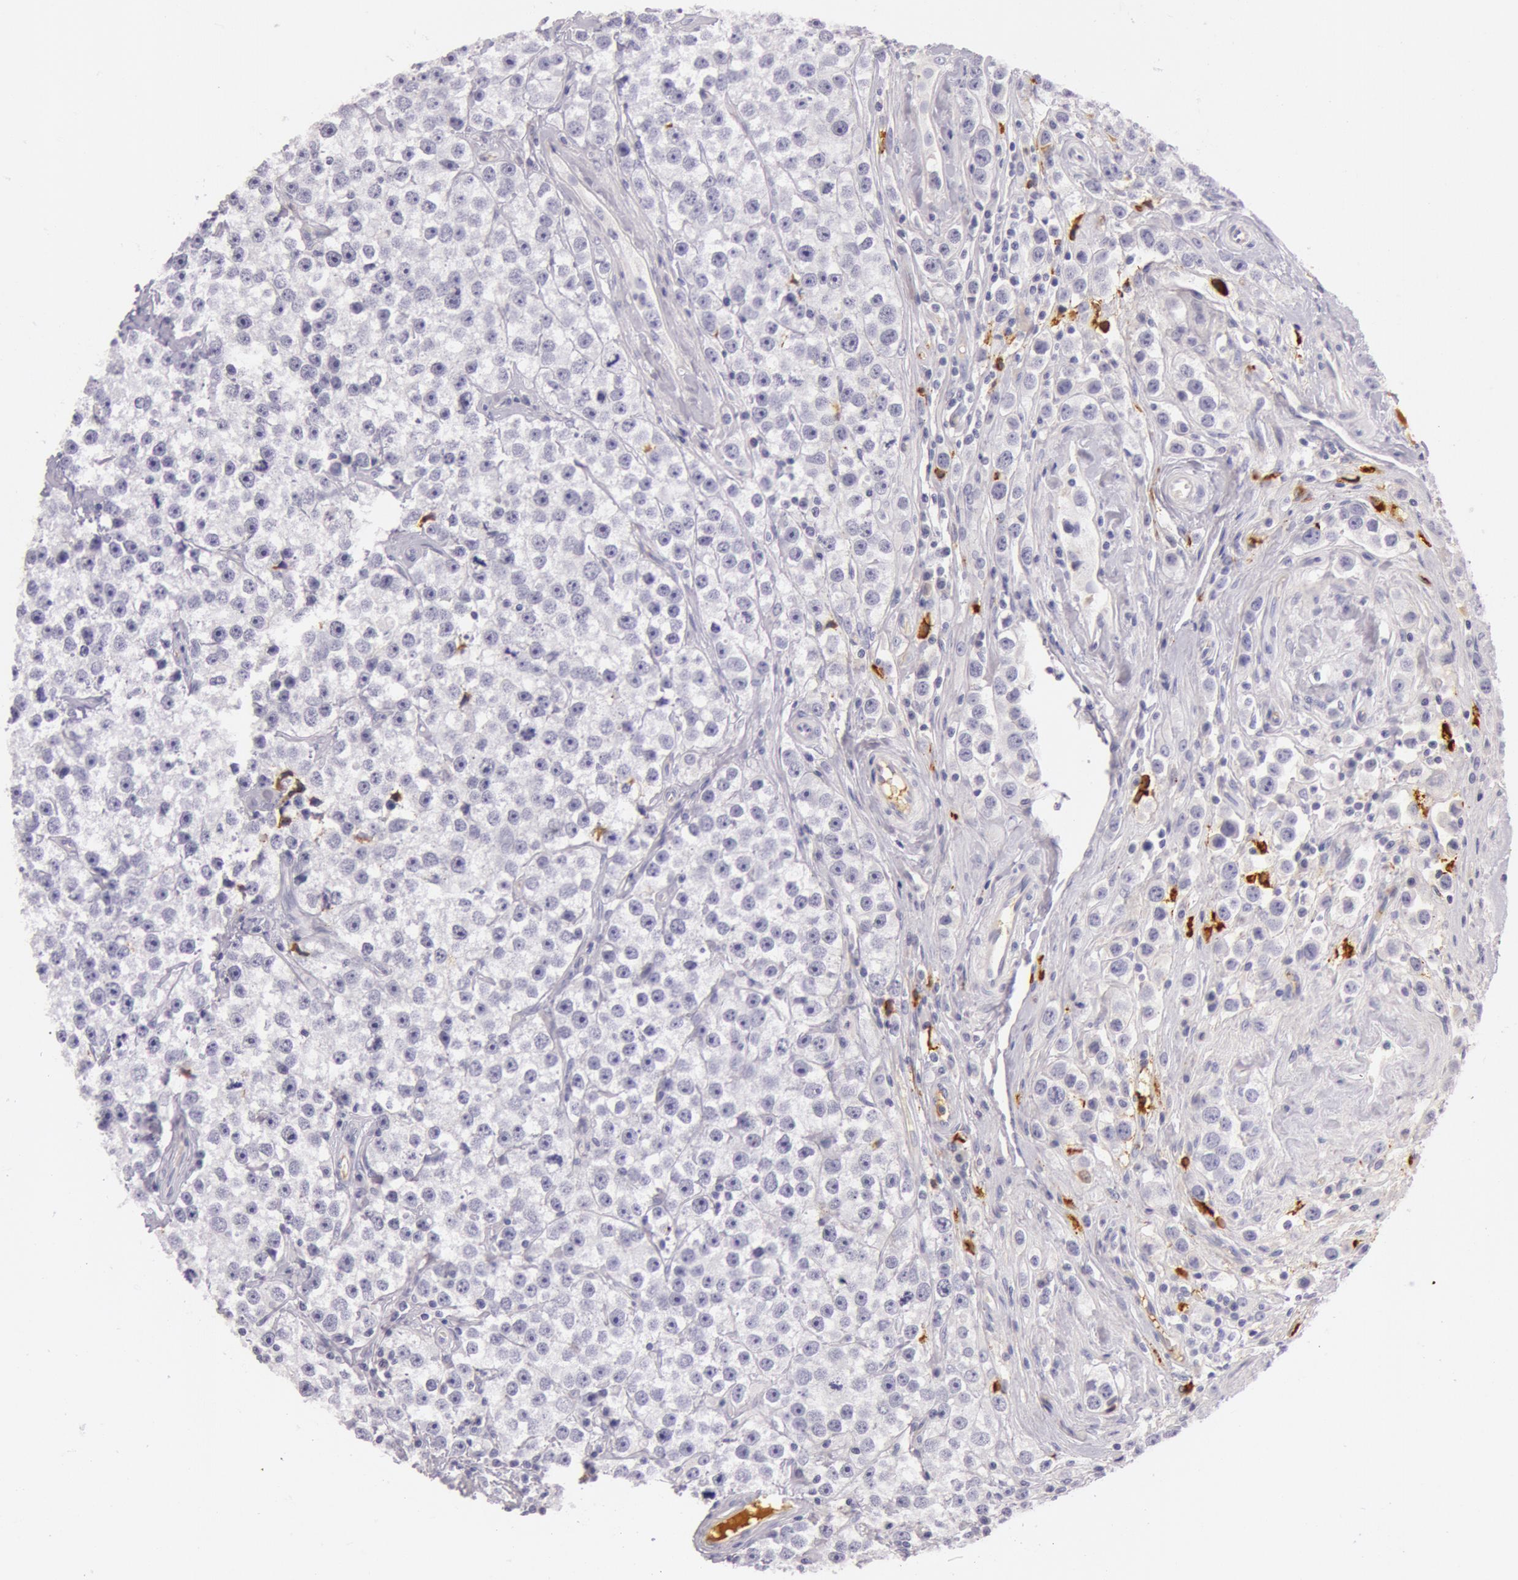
{"staining": {"intensity": "negative", "quantity": "none", "location": "none"}, "tissue": "testis cancer", "cell_type": "Tumor cells", "image_type": "cancer", "snomed": [{"axis": "morphology", "description": "Seminoma, NOS"}, {"axis": "topography", "description": "Testis"}], "caption": "This is an immunohistochemistry (IHC) micrograph of human testis seminoma. There is no staining in tumor cells.", "gene": "C4BPA", "patient": {"sex": "male", "age": 32}}